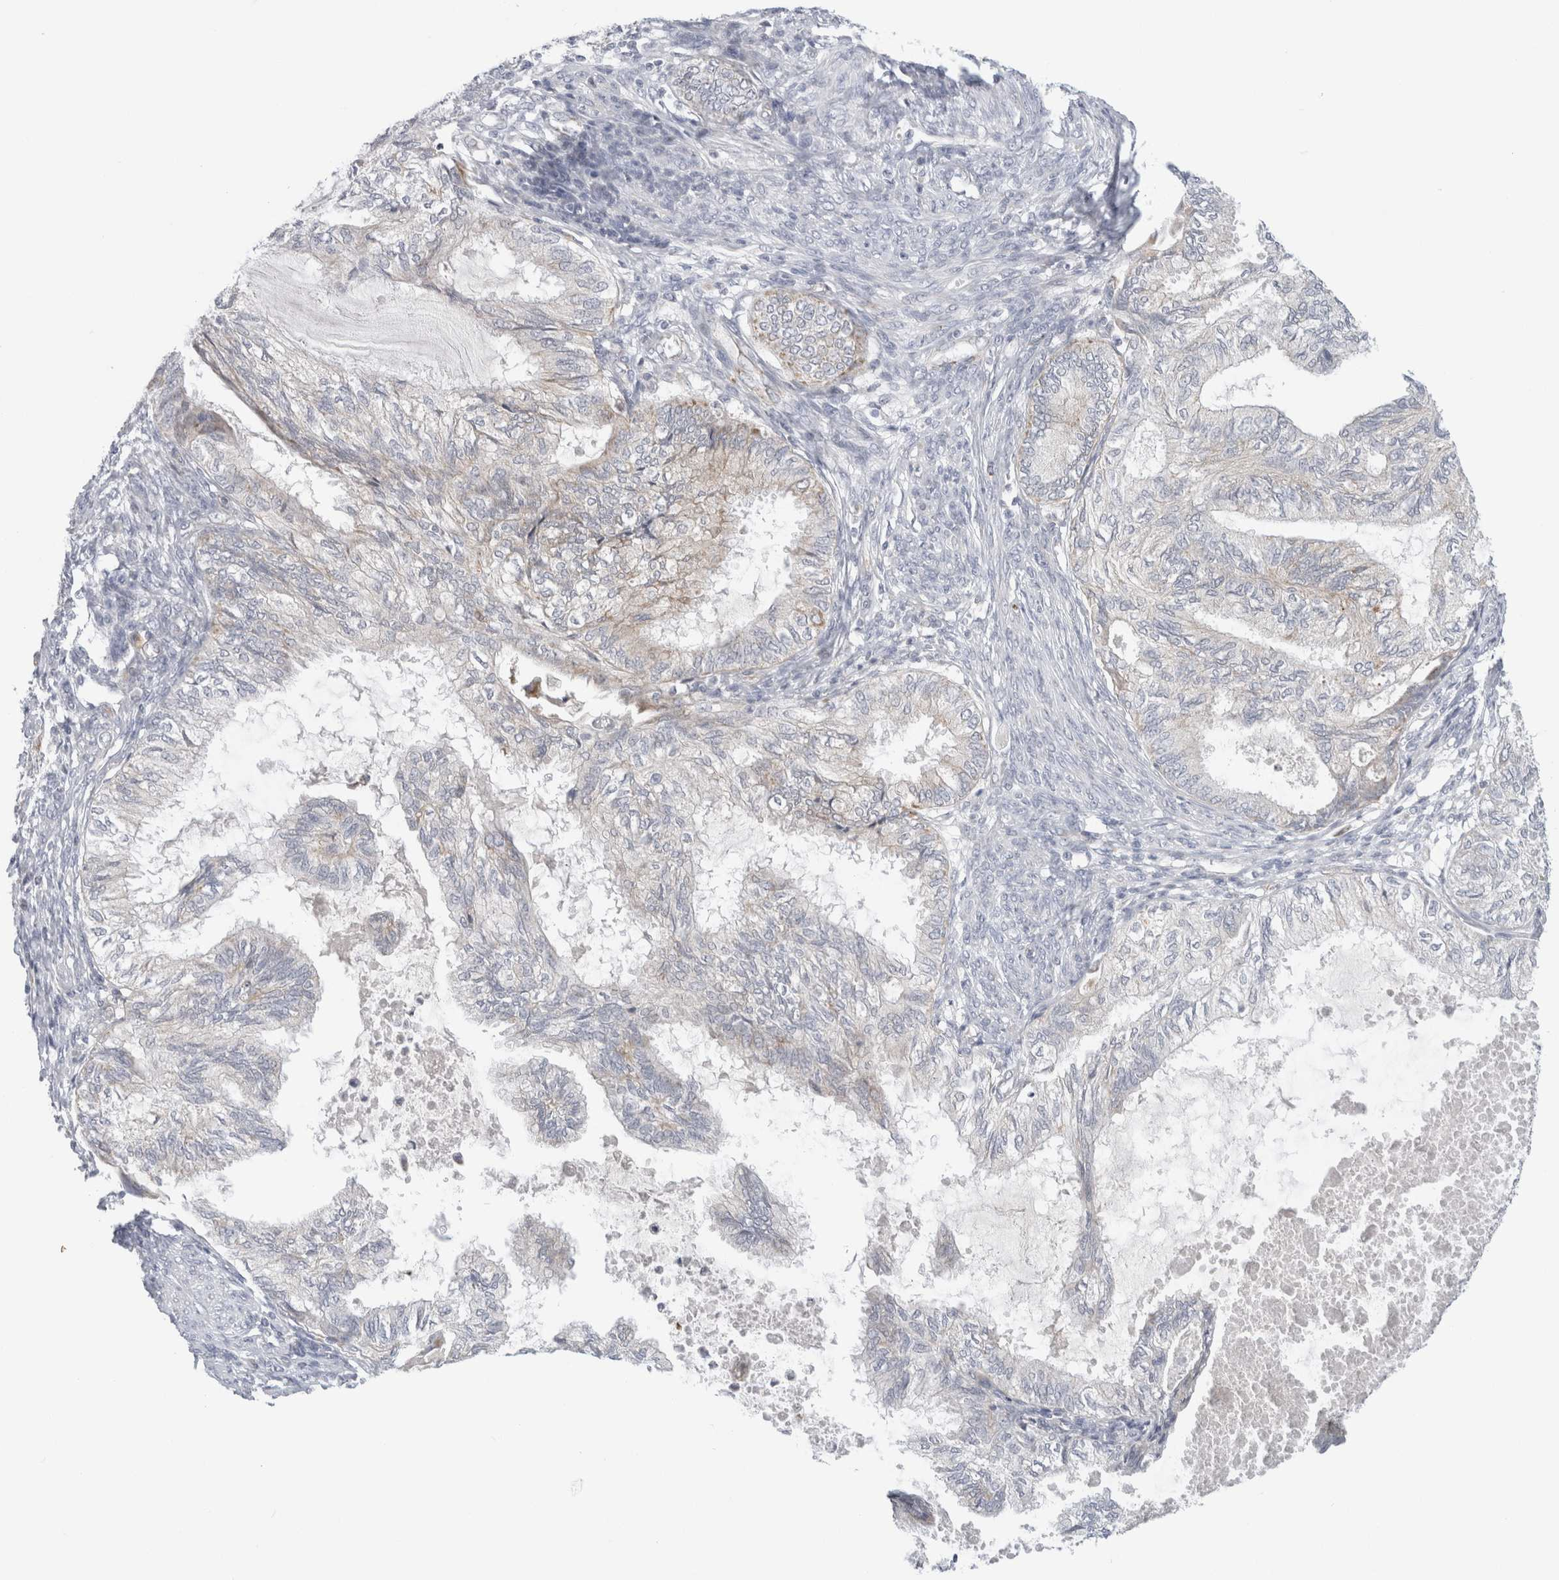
{"staining": {"intensity": "weak", "quantity": "<25%", "location": "cytoplasmic/membranous"}, "tissue": "cervical cancer", "cell_type": "Tumor cells", "image_type": "cancer", "snomed": [{"axis": "morphology", "description": "Normal tissue, NOS"}, {"axis": "morphology", "description": "Adenocarcinoma, NOS"}, {"axis": "topography", "description": "Cervix"}, {"axis": "topography", "description": "Endometrium"}], "caption": "This micrograph is of cervical adenocarcinoma stained with immunohistochemistry to label a protein in brown with the nuclei are counter-stained blue. There is no positivity in tumor cells.", "gene": "FAHD1", "patient": {"sex": "female", "age": 86}}